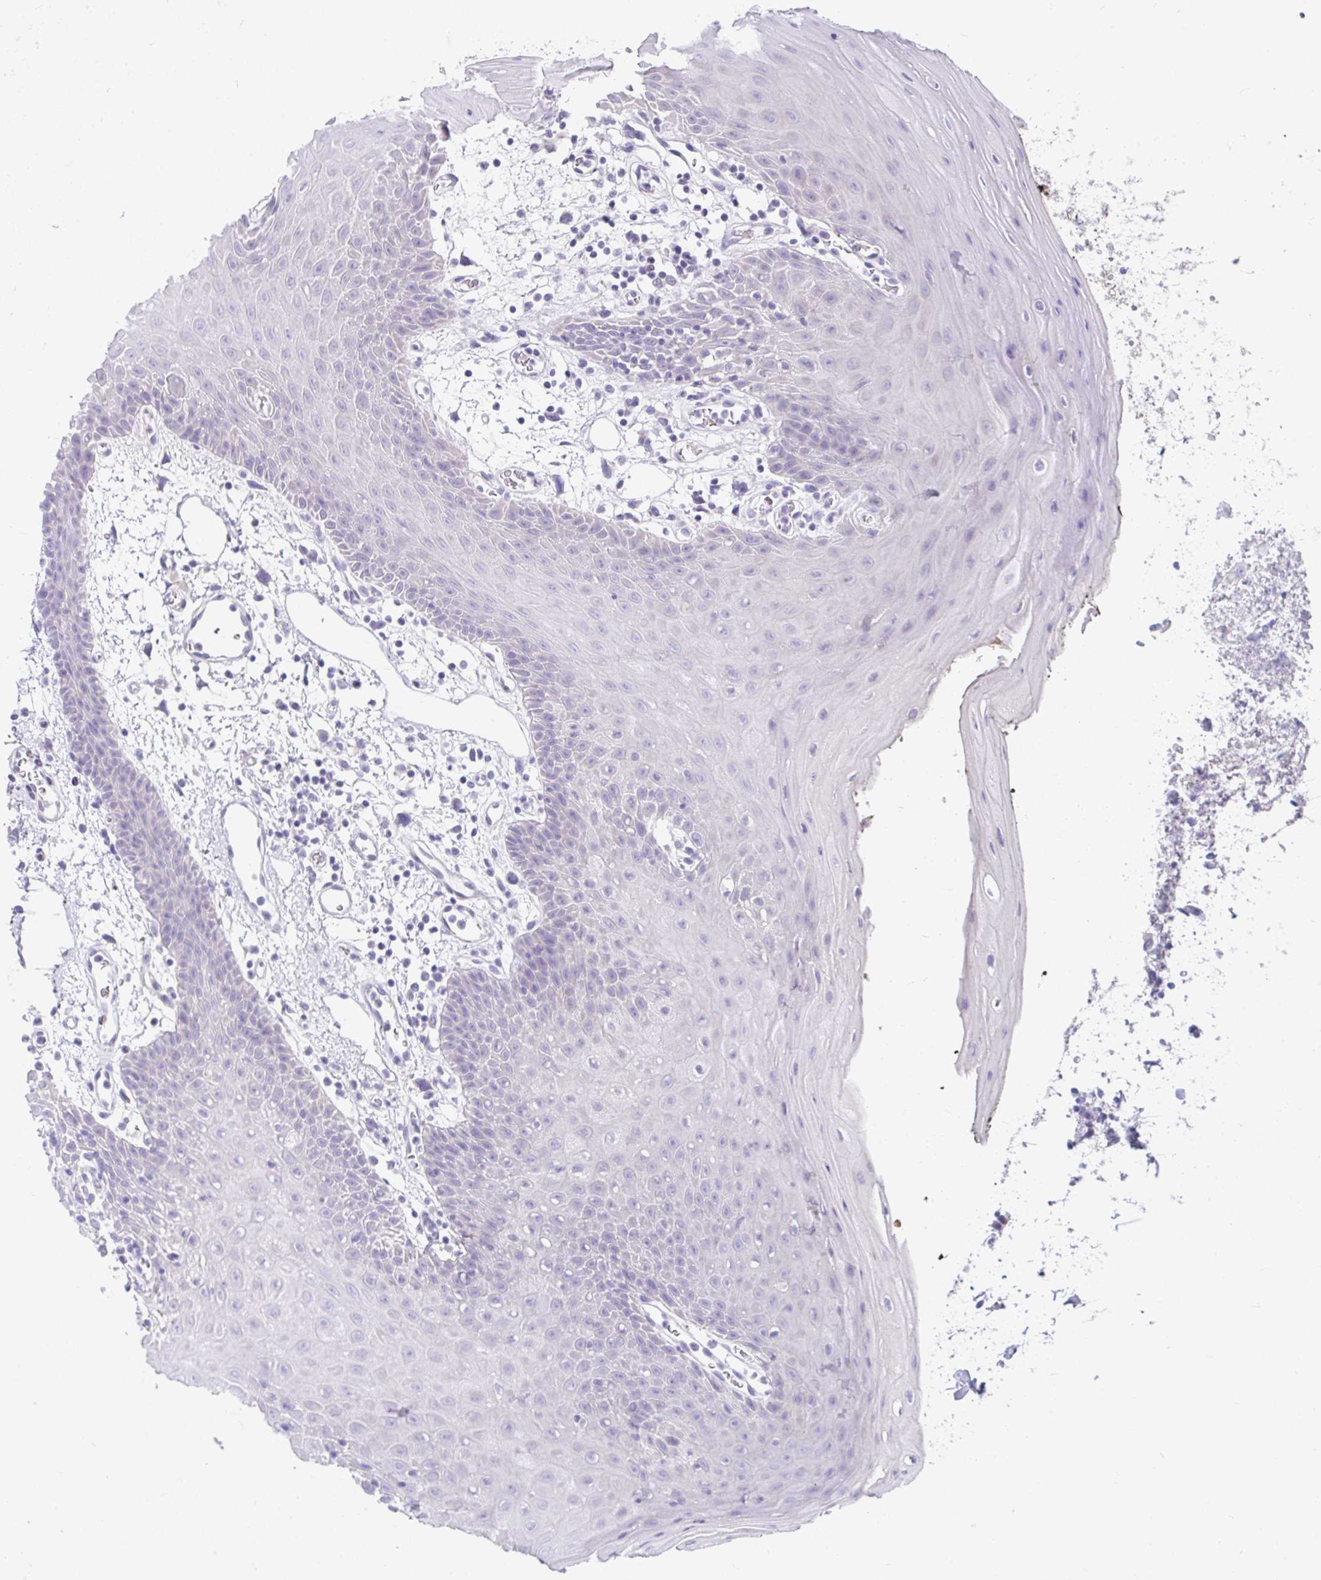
{"staining": {"intensity": "negative", "quantity": "none", "location": "none"}, "tissue": "oral mucosa", "cell_type": "Squamous epithelial cells", "image_type": "normal", "snomed": [{"axis": "morphology", "description": "Normal tissue, NOS"}, {"axis": "topography", "description": "Oral tissue"}], "caption": "This is an IHC image of unremarkable human oral mucosa. There is no expression in squamous epithelial cells.", "gene": "CCSAP", "patient": {"sex": "female", "age": 59}}